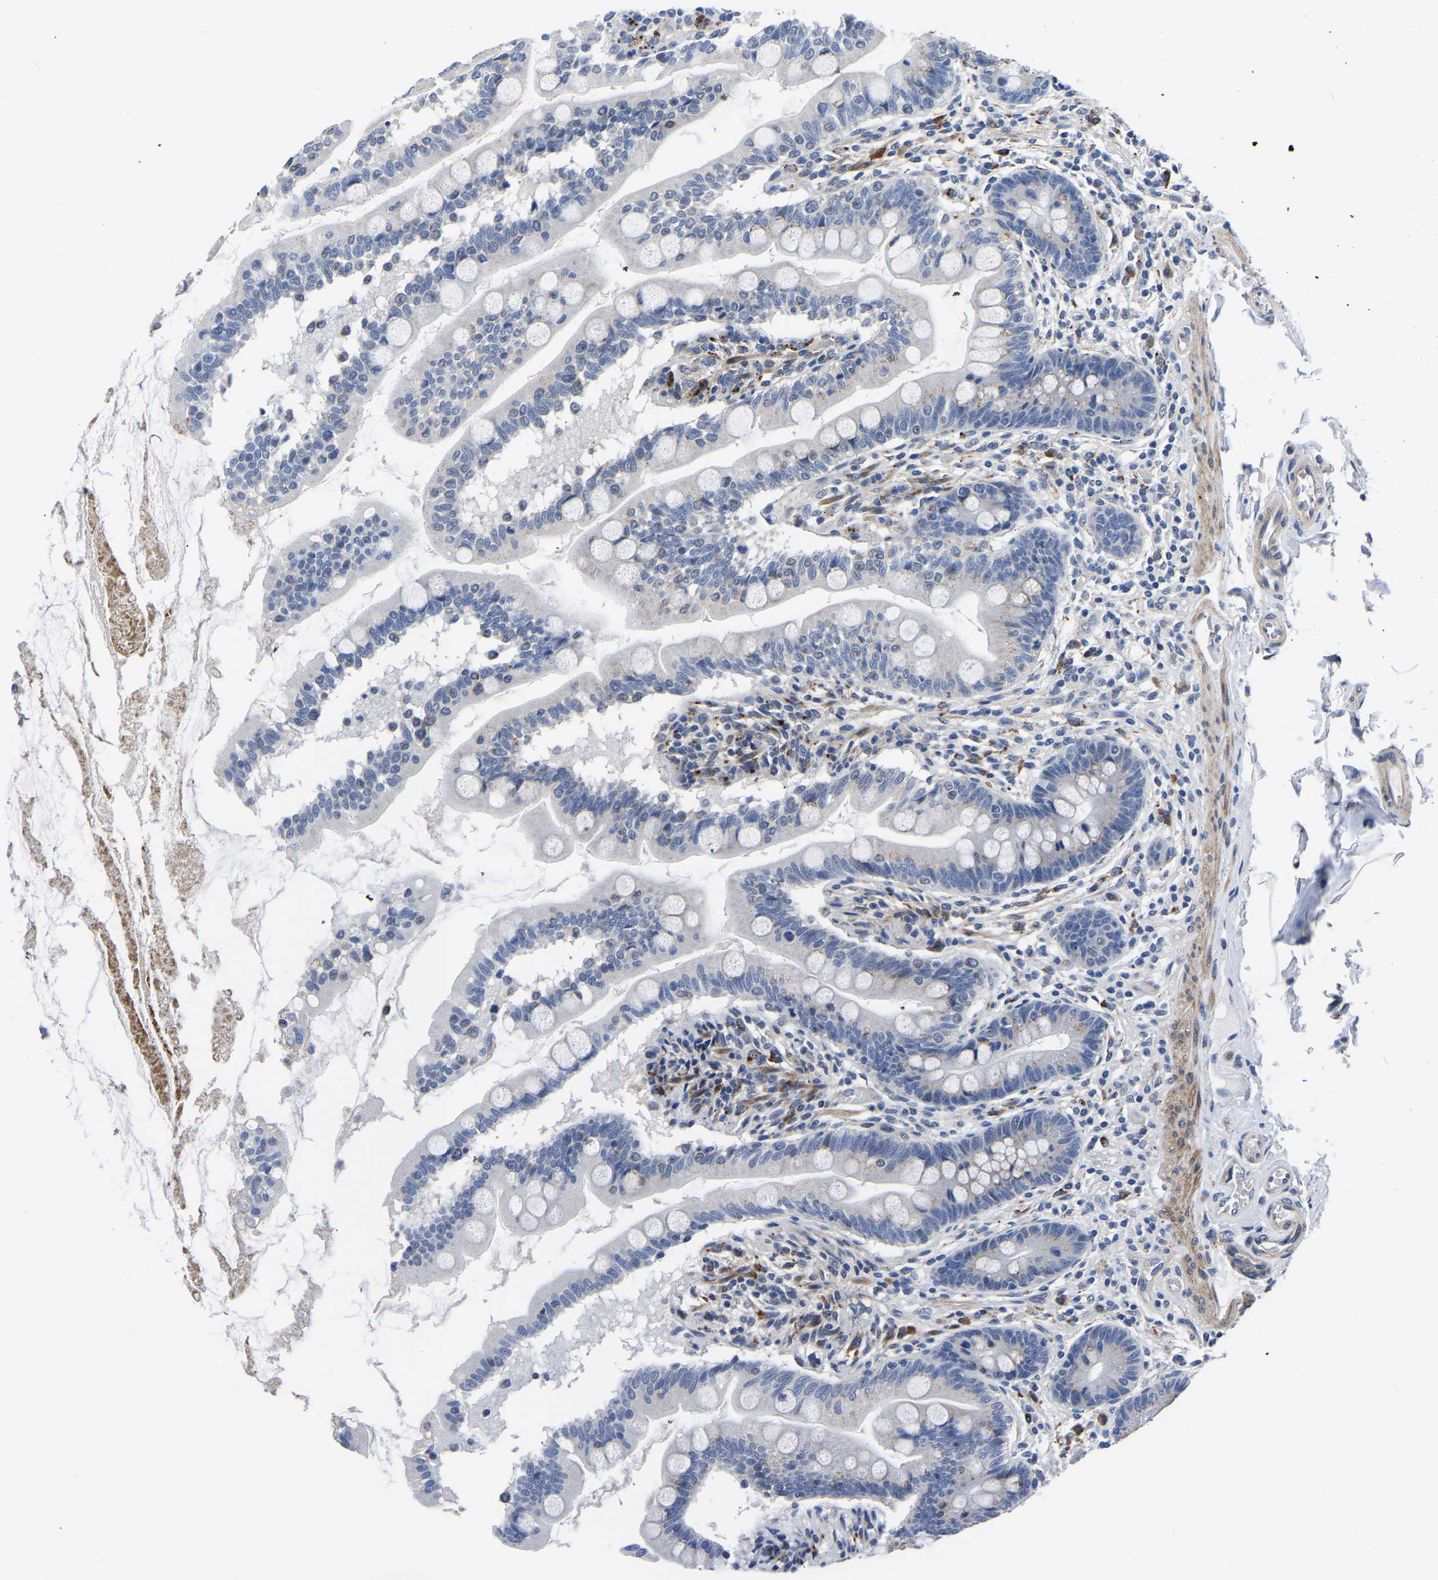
{"staining": {"intensity": "negative", "quantity": "none", "location": "none"}, "tissue": "small intestine", "cell_type": "Glandular cells", "image_type": "normal", "snomed": [{"axis": "morphology", "description": "Normal tissue, NOS"}, {"axis": "topography", "description": "Small intestine"}], "caption": "Immunohistochemistry of unremarkable small intestine shows no positivity in glandular cells.", "gene": "PDLIM7", "patient": {"sex": "female", "age": 56}}